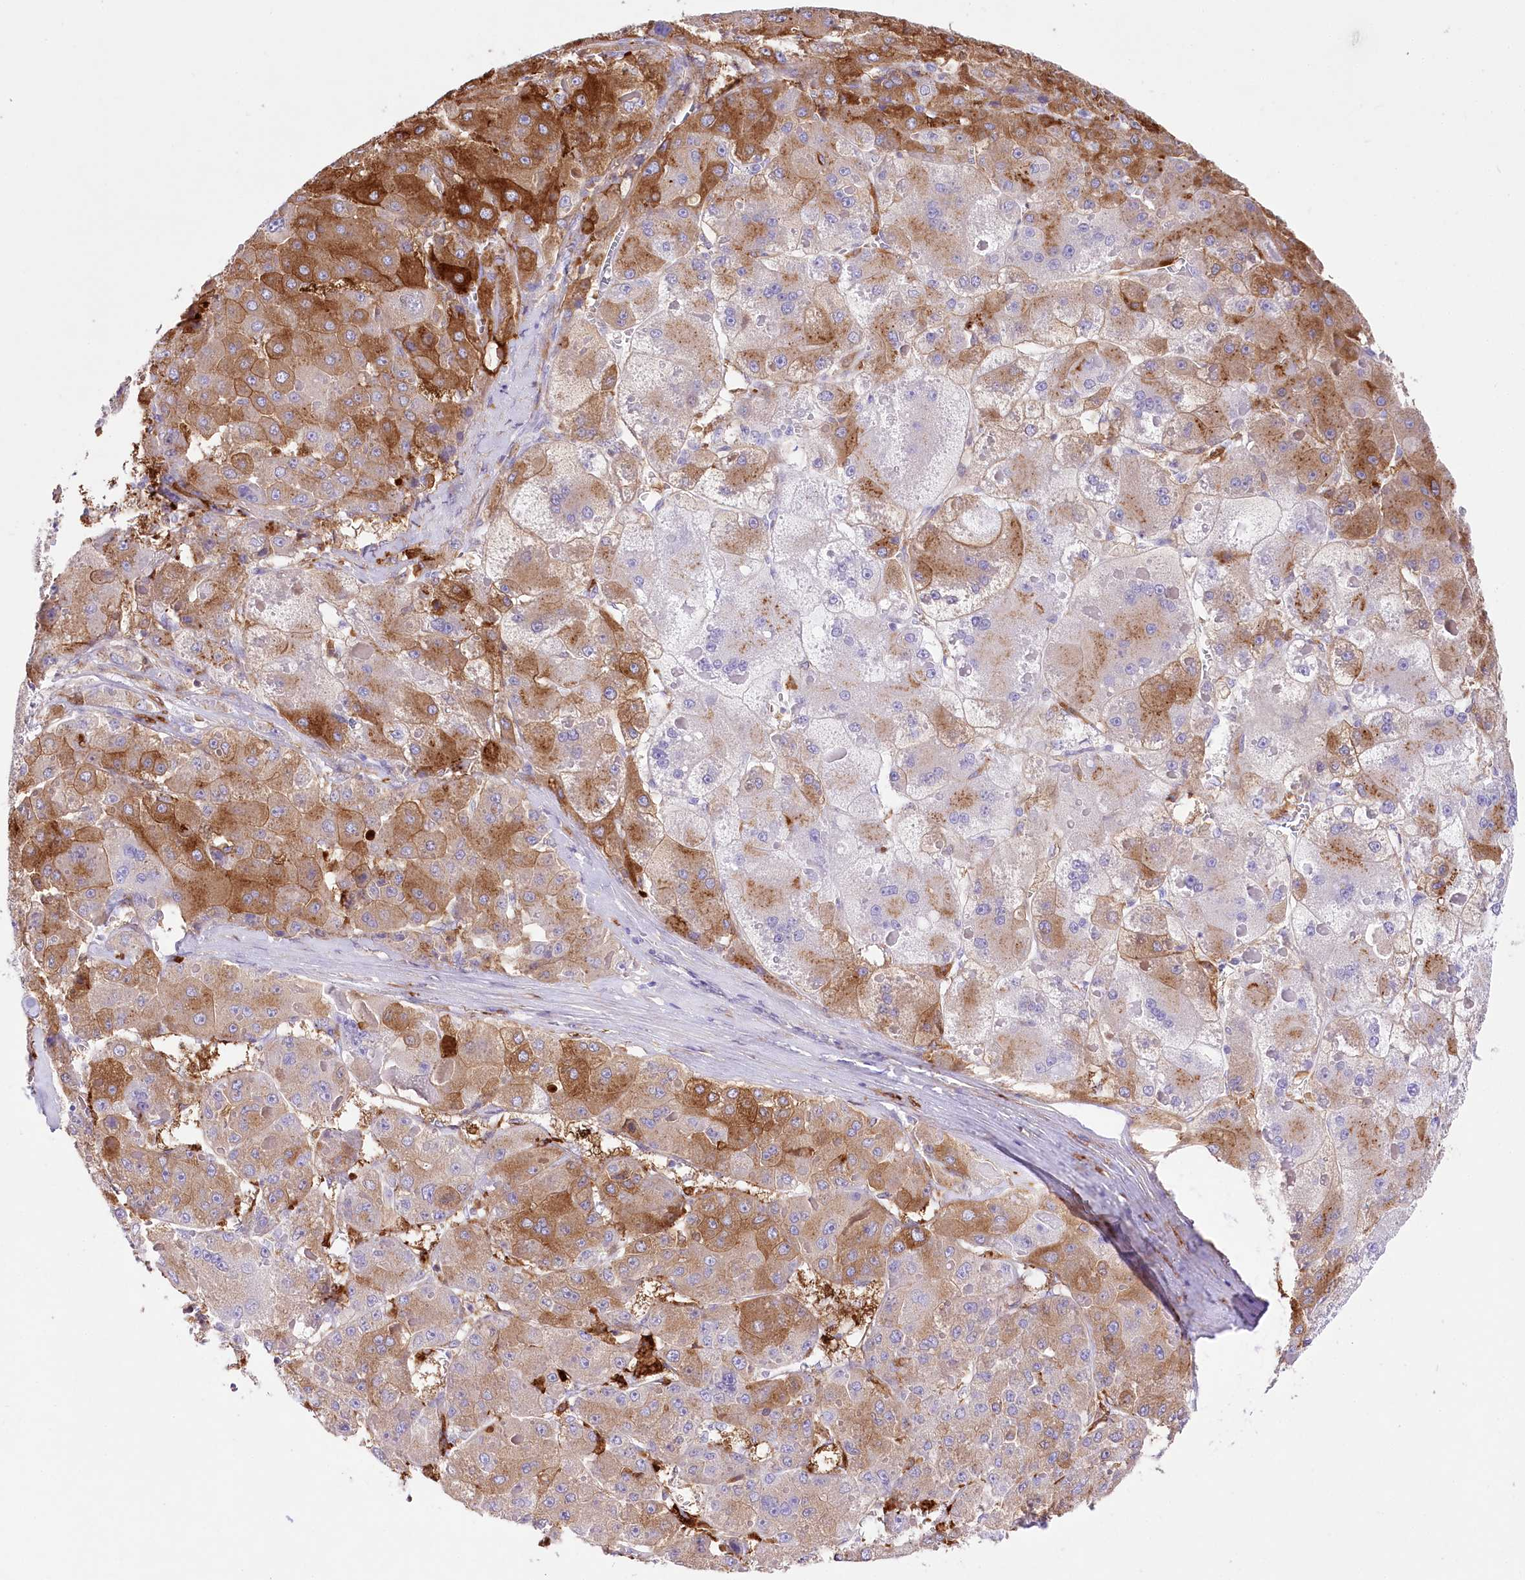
{"staining": {"intensity": "moderate", "quantity": "25%-75%", "location": "cytoplasmic/membranous"}, "tissue": "liver cancer", "cell_type": "Tumor cells", "image_type": "cancer", "snomed": [{"axis": "morphology", "description": "Carcinoma, Hepatocellular, NOS"}, {"axis": "topography", "description": "Liver"}], "caption": "About 25%-75% of tumor cells in liver cancer reveal moderate cytoplasmic/membranous protein expression as visualized by brown immunohistochemical staining.", "gene": "DNAJC19", "patient": {"sex": "female", "age": 73}}